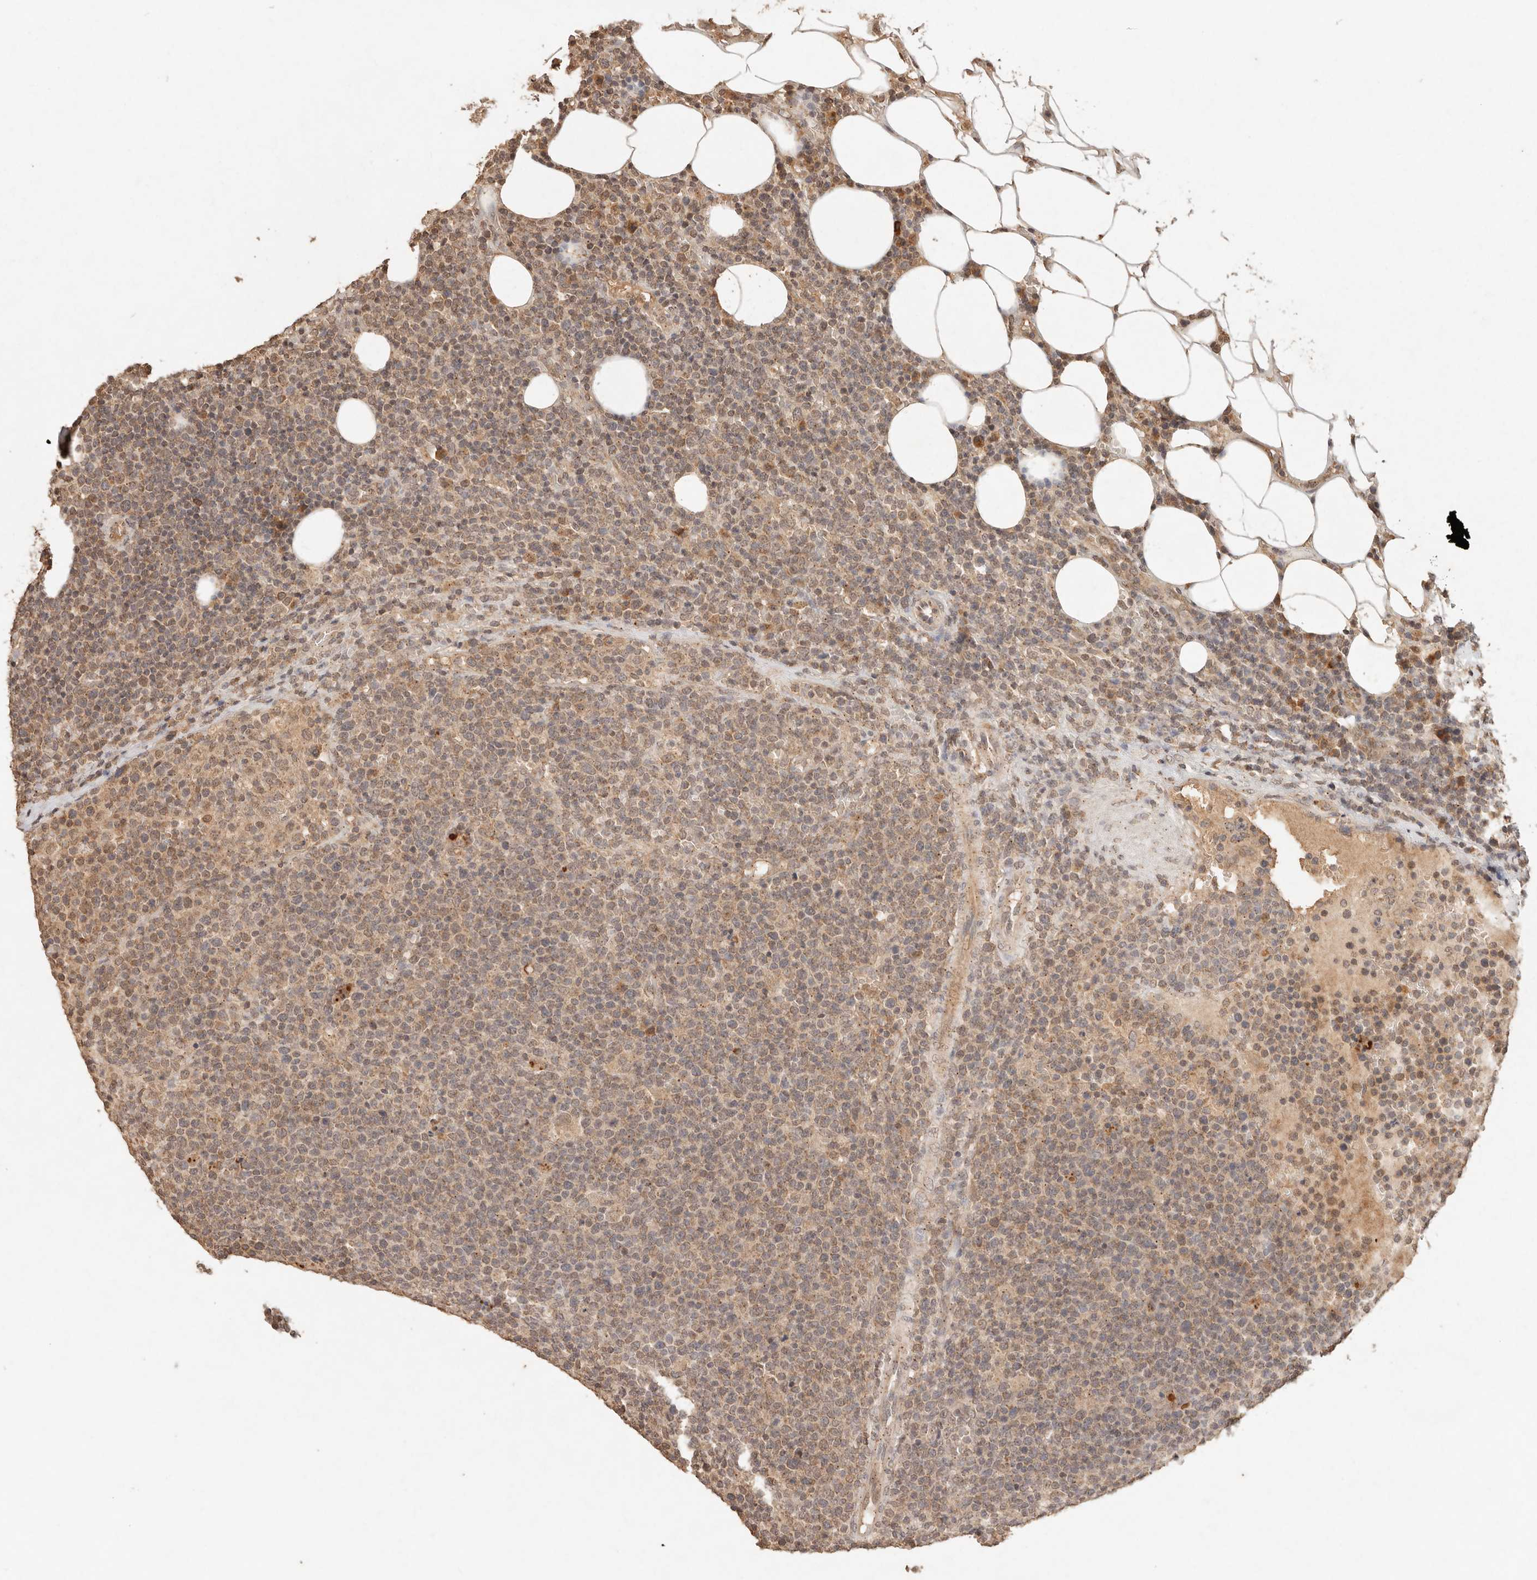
{"staining": {"intensity": "weak", "quantity": "25%-75%", "location": "cytoplasmic/membranous"}, "tissue": "lymphoma", "cell_type": "Tumor cells", "image_type": "cancer", "snomed": [{"axis": "morphology", "description": "Malignant lymphoma, non-Hodgkin's type, High grade"}, {"axis": "topography", "description": "Lymph node"}], "caption": "A high-resolution image shows IHC staining of lymphoma, which reveals weak cytoplasmic/membranous positivity in approximately 25%-75% of tumor cells. Nuclei are stained in blue.", "gene": "LMO4", "patient": {"sex": "male", "age": 61}}